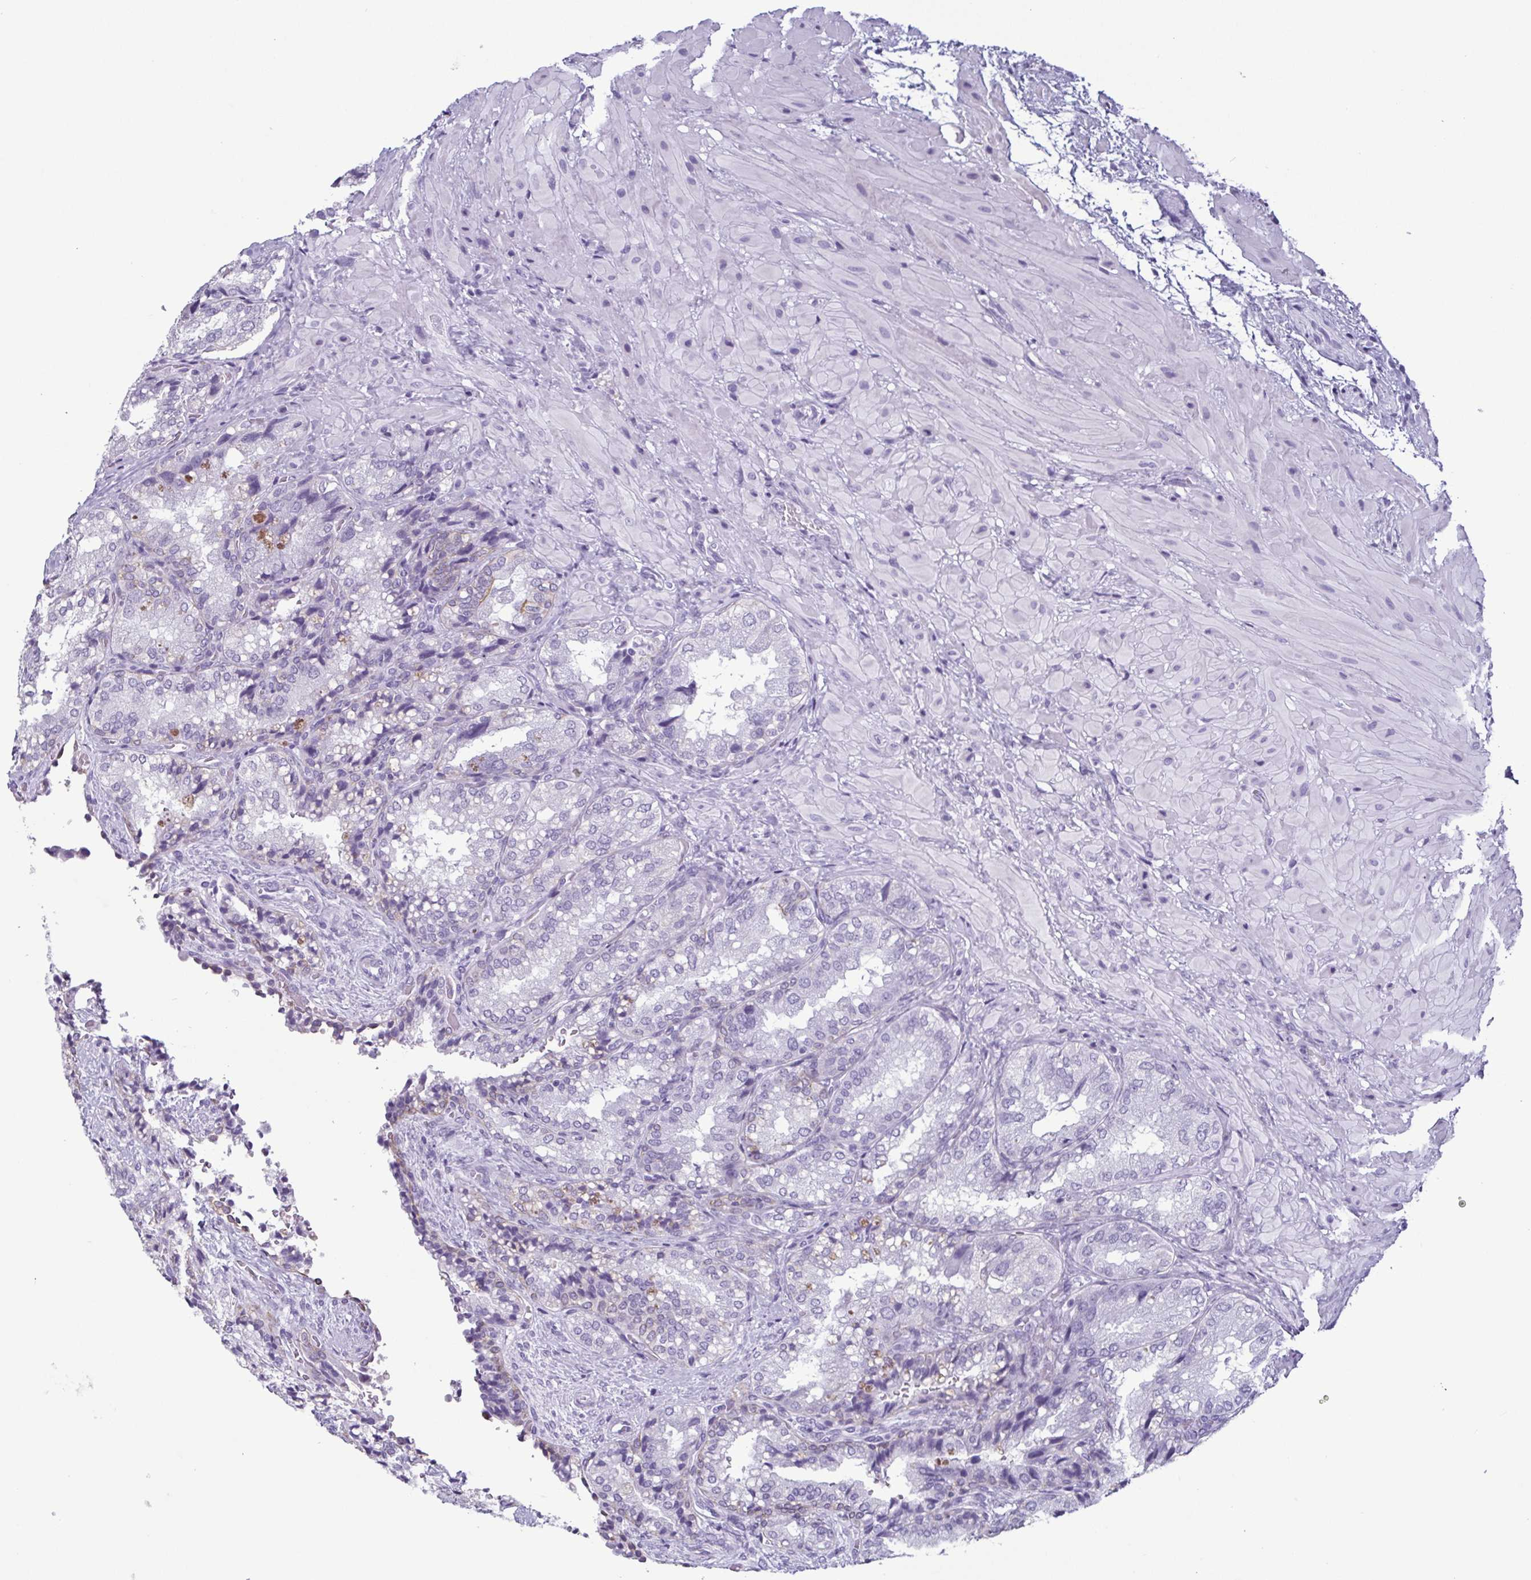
{"staining": {"intensity": "weak", "quantity": "<25%", "location": "cytoplasmic/membranous"}, "tissue": "seminal vesicle", "cell_type": "Glandular cells", "image_type": "normal", "snomed": [{"axis": "morphology", "description": "Normal tissue, NOS"}, {"axis": "topography", "description": "Seminal veicle"}], "caption": "Immunohistochemical staining of normal seminal vesicle shows no significant positivity in glandular cells.", "gene": "KRT10", "patient": {"sex": "male", "age": 57}}